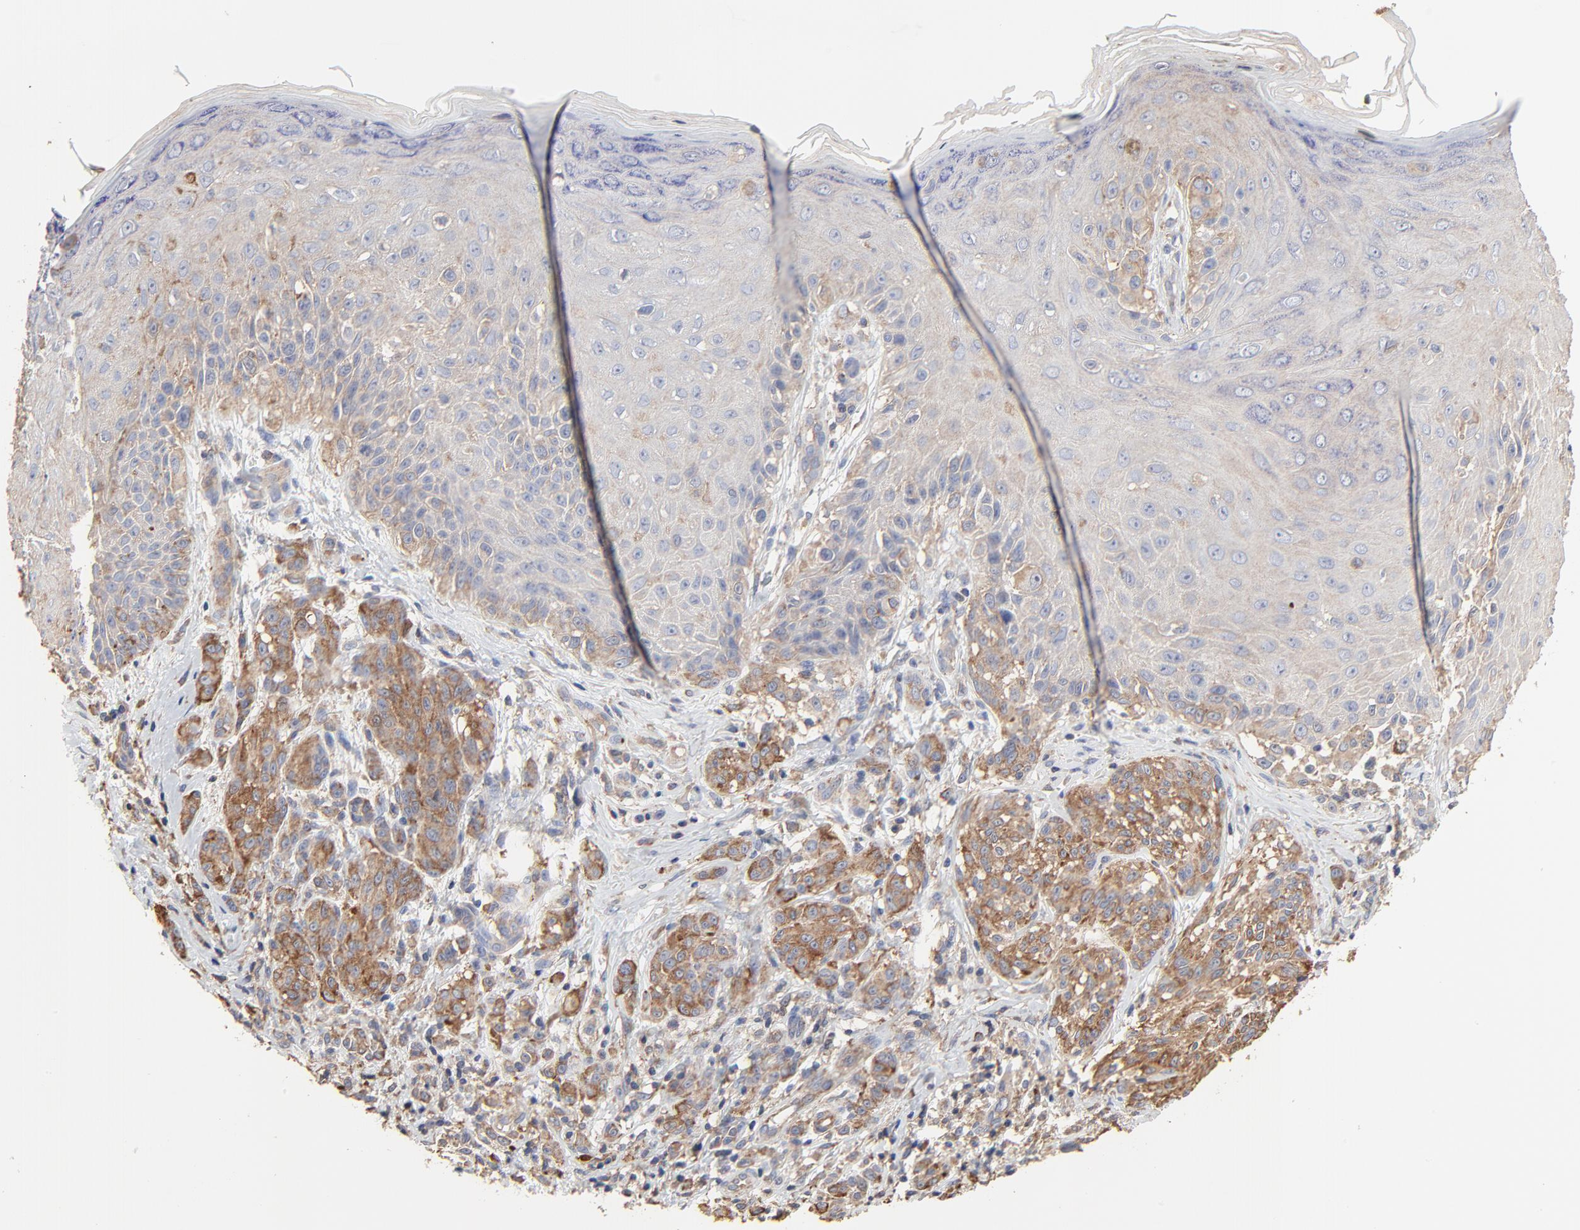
{"staining": {"intensity": "moderate", "quantity": ">75%", "location": "cytoplasmic/membranous"}, "tissue": "melanoma", "cell_type": "Tumor cells", "image_type": "cancer", "snomed": [{"axis": "morphology", "description": "Malignant melanoma, NOS"}, {"axis": "topography", "description": "Skin"}], "caption": "Melanoma stained with a brown dye reveals moderate cytoplasmic/membranous positive expression in approximately >75% of tumor cells.", "gene": "NXF3", "patient": {"sex": "male", "age": 57}}